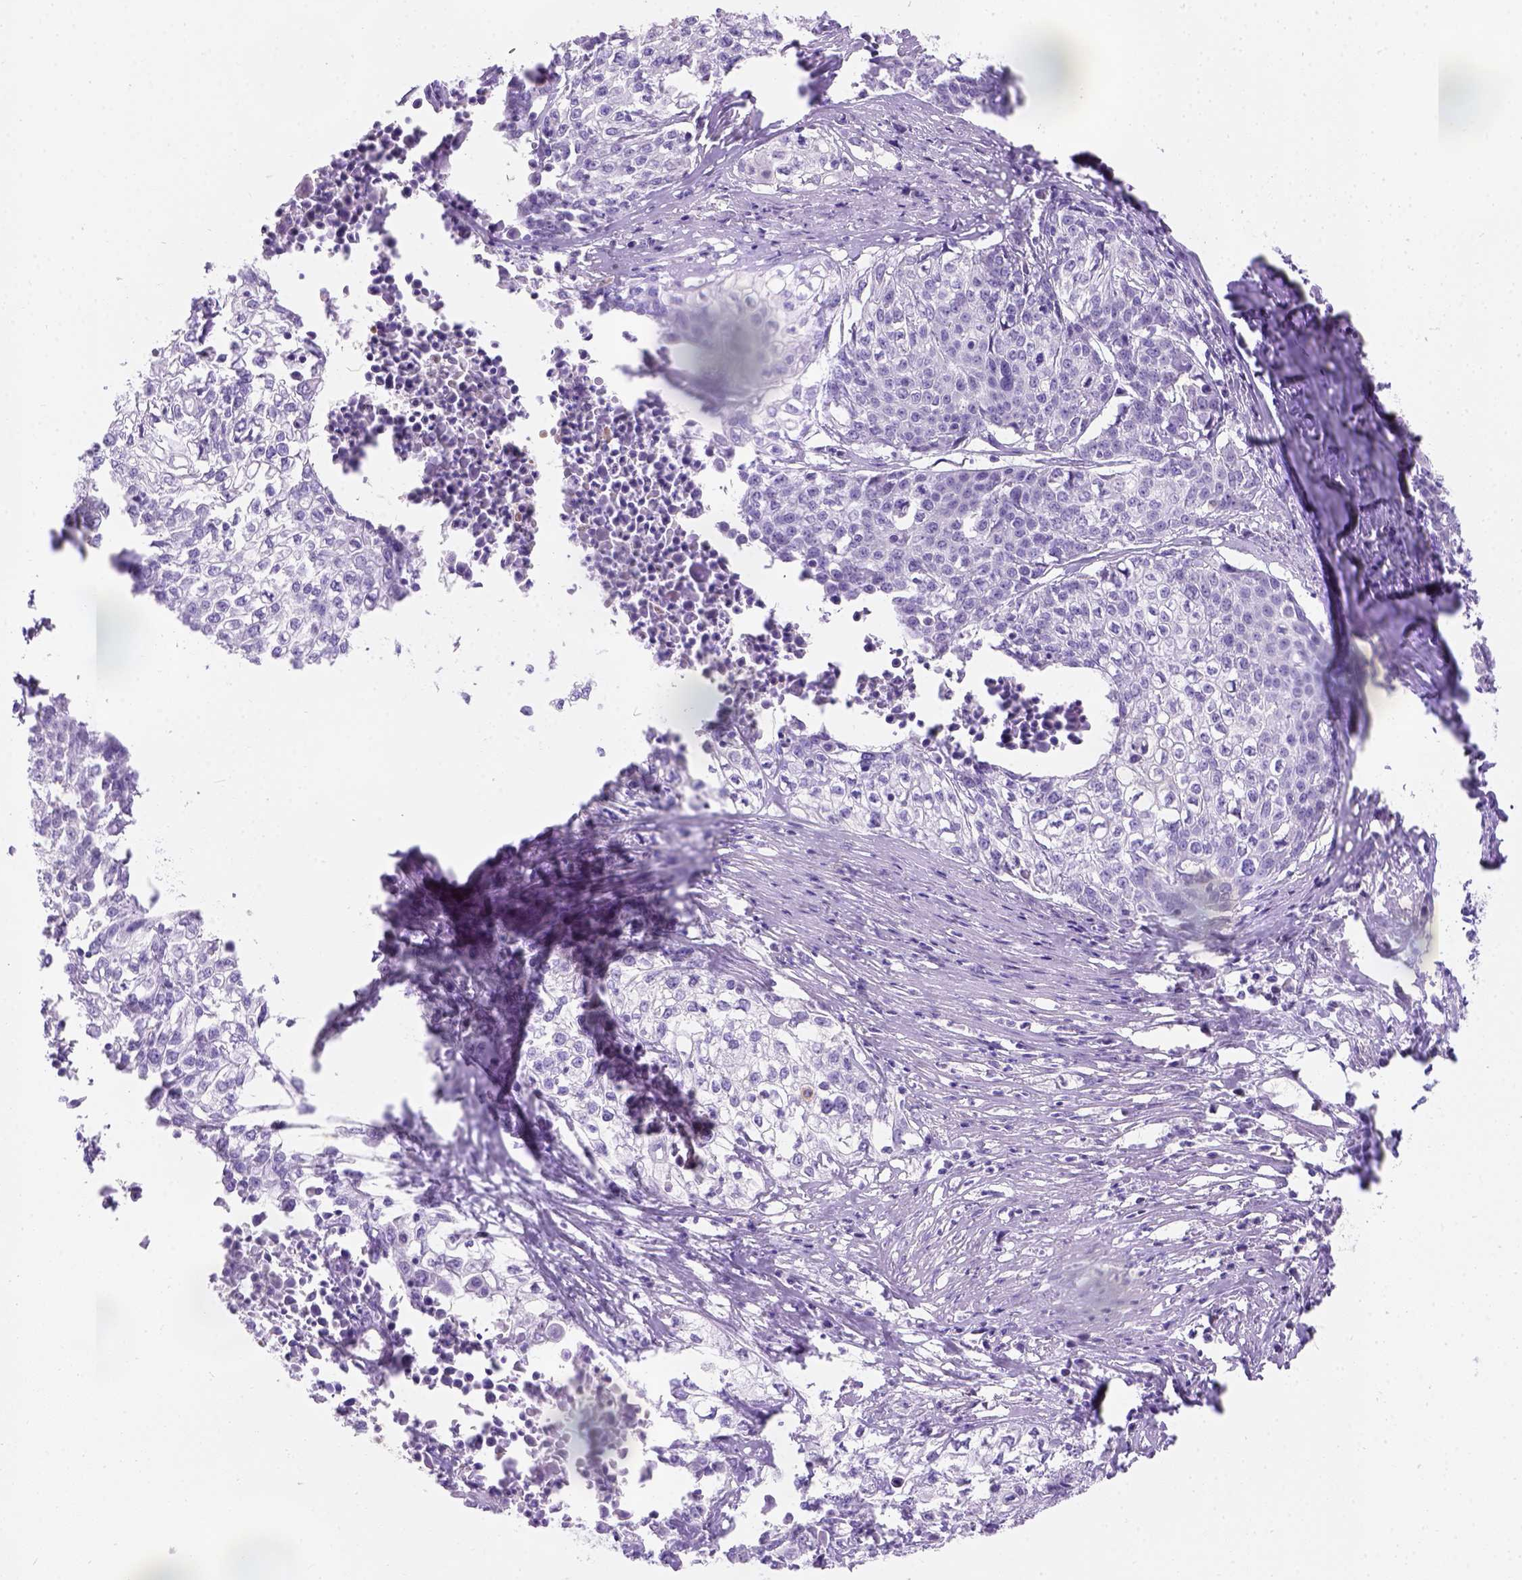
{"staining": {"intensity": "negative", "quantity": "none", "location": "none"}, "tissue": "cervical cancer", "cell_type": "Tumor cells", "image_type": "cancer", "snomed": [{"axis": "morphology", "description": "Squamous cell carcinoma, NOS"}, {"axis": "topography", "description": "Cervix"}], "caption": "Immunohistochemistry histopathology image of neoplastic tissue: human cervical cancer (squamous cell carcinoma) stained with DAB (3,3'-diaminobenzidine) displays no significant protein positivity in tumor cells.", "gene": "PHF7", "patient": {"sex": "female", "age": 39}}